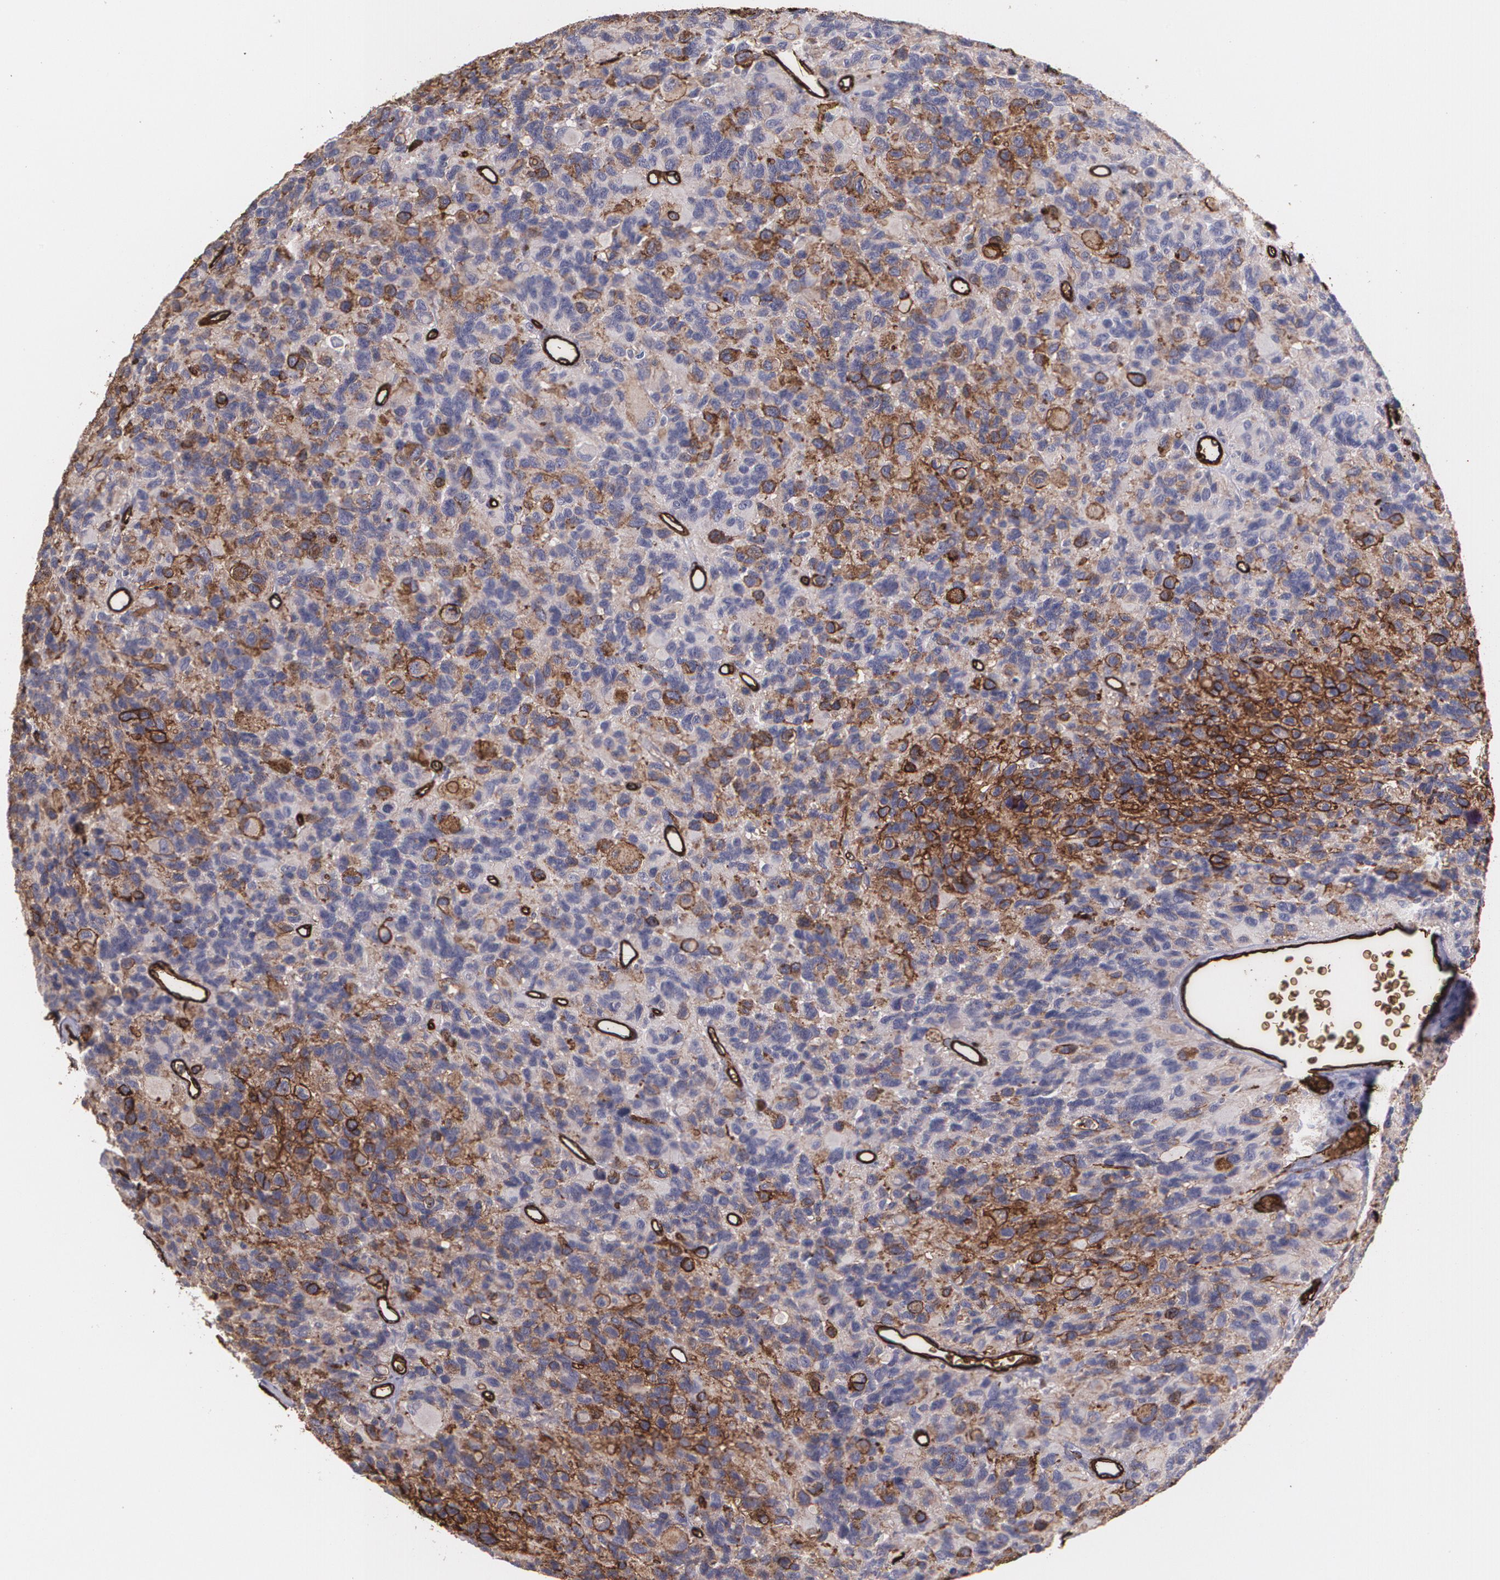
{"staining": {"intensity": "strong", "quantity": "25%-75%", "location": "cytoplasmic/membranous"}, "tissue": "glioma", "cell_type": "Tumor cells", "image_type": "cancer", "snomed": [{"axis": "morphology", "description": "Glioma, malignant, High grade"}, {"axis": "topography", "description": "Brain"}], "caption": "Protein staining of malignant glioma (high-grade) tissue shows strong cytoplasmic/membranous expression in about 25%-75% of tumor cells.", "gene": "SLC2A1", "patient": {"sex": "male", "age": 77}}